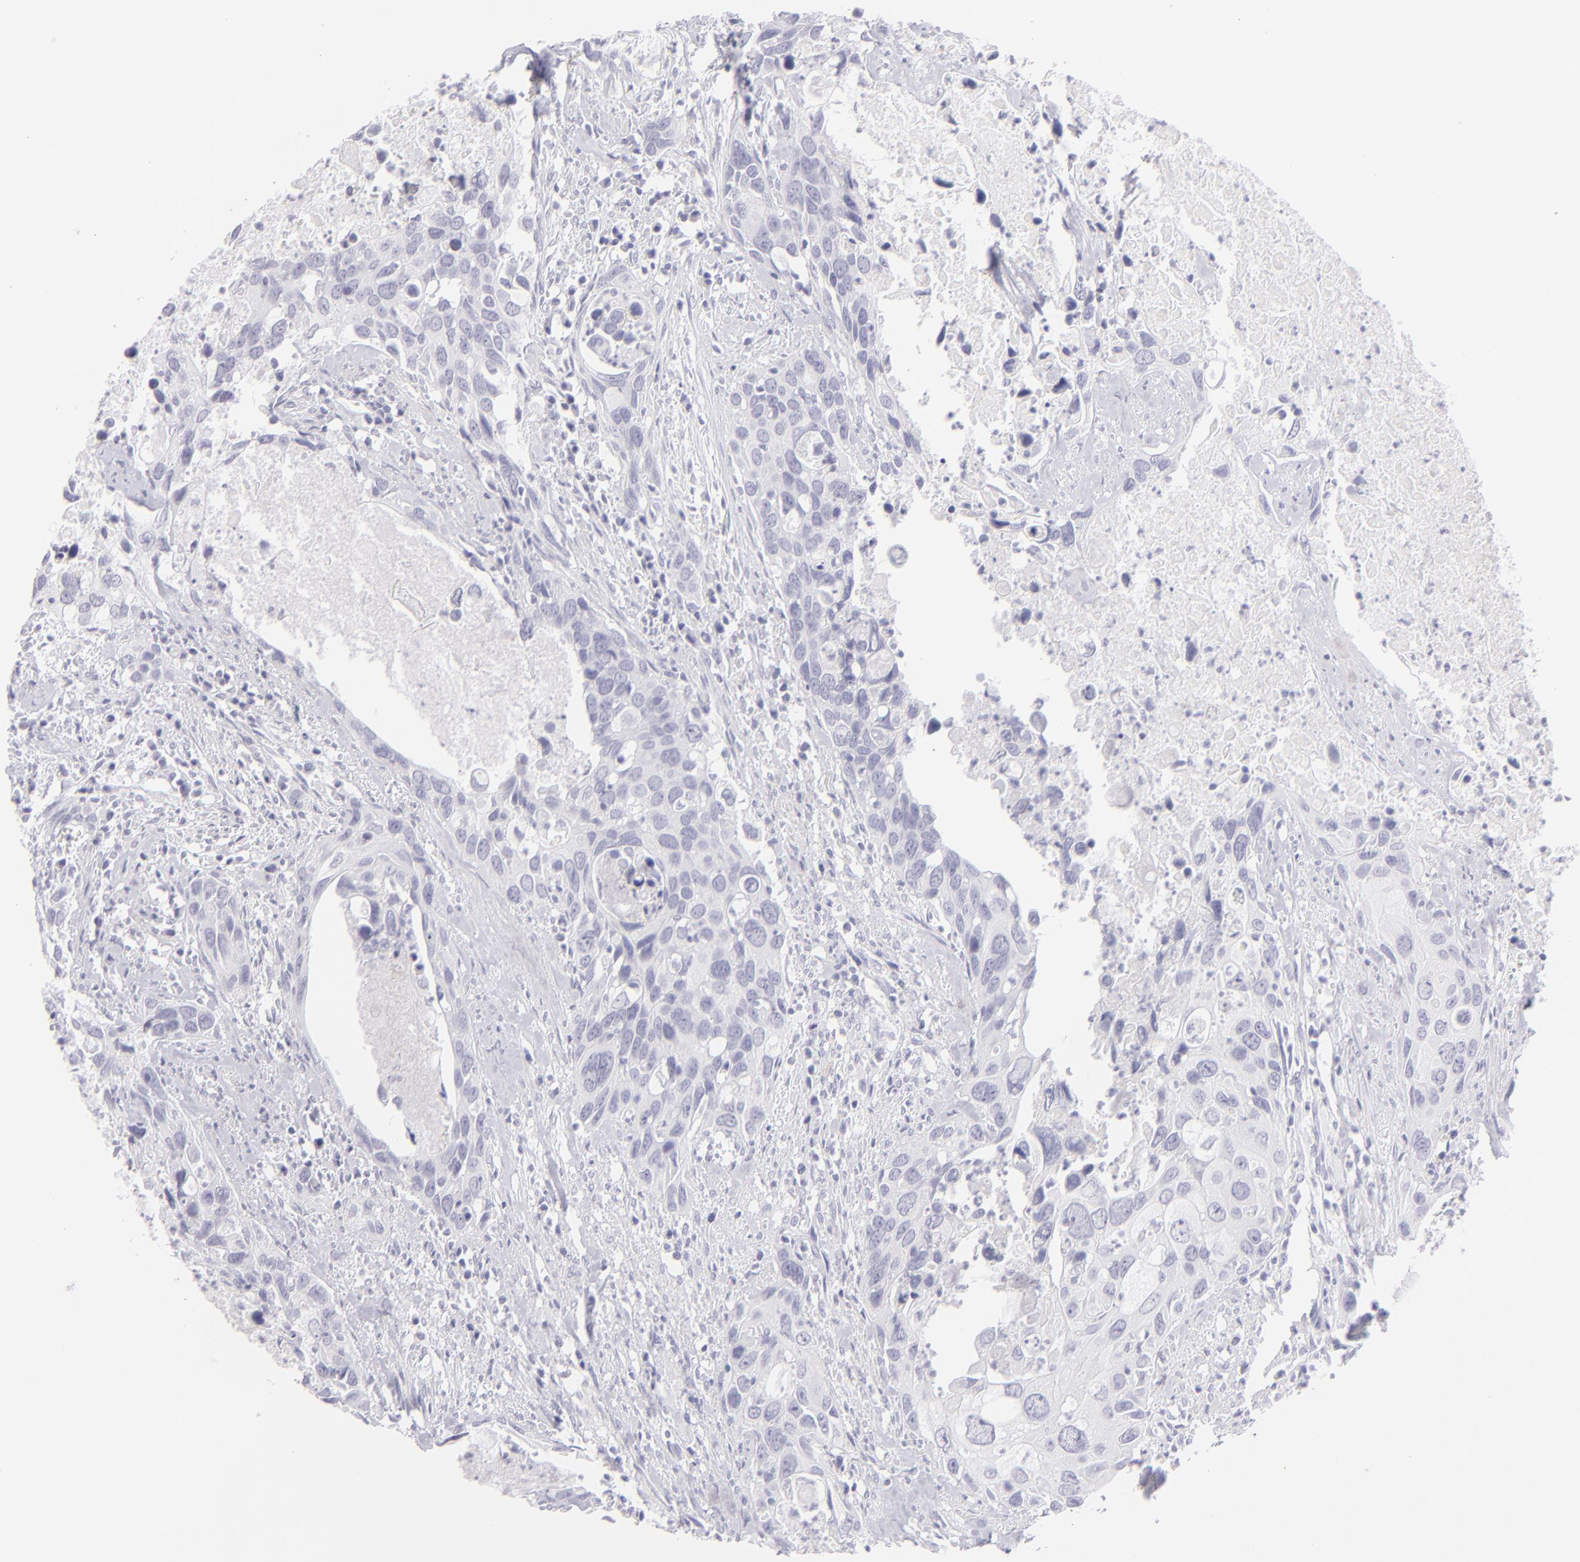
{"staining": {"intensity": "negative", "quantity": "none", "location": "none"}, "tissue": "urothelial cancer", "cell_type": "Tumor cells", "image_type": "cancer", "snomed": [{"axis": "morphology", "description": "Urothelial carcinoma, High grade"}, {"axis": "topography", "description": "Urinary bladder"}], "caption": "Photomicrograph shows no significant protein positivity in tumor cells of urothelial carcinoma (high-grade).", "gene": "FCER2", "patient": {"sex": "male", "age": 71}}